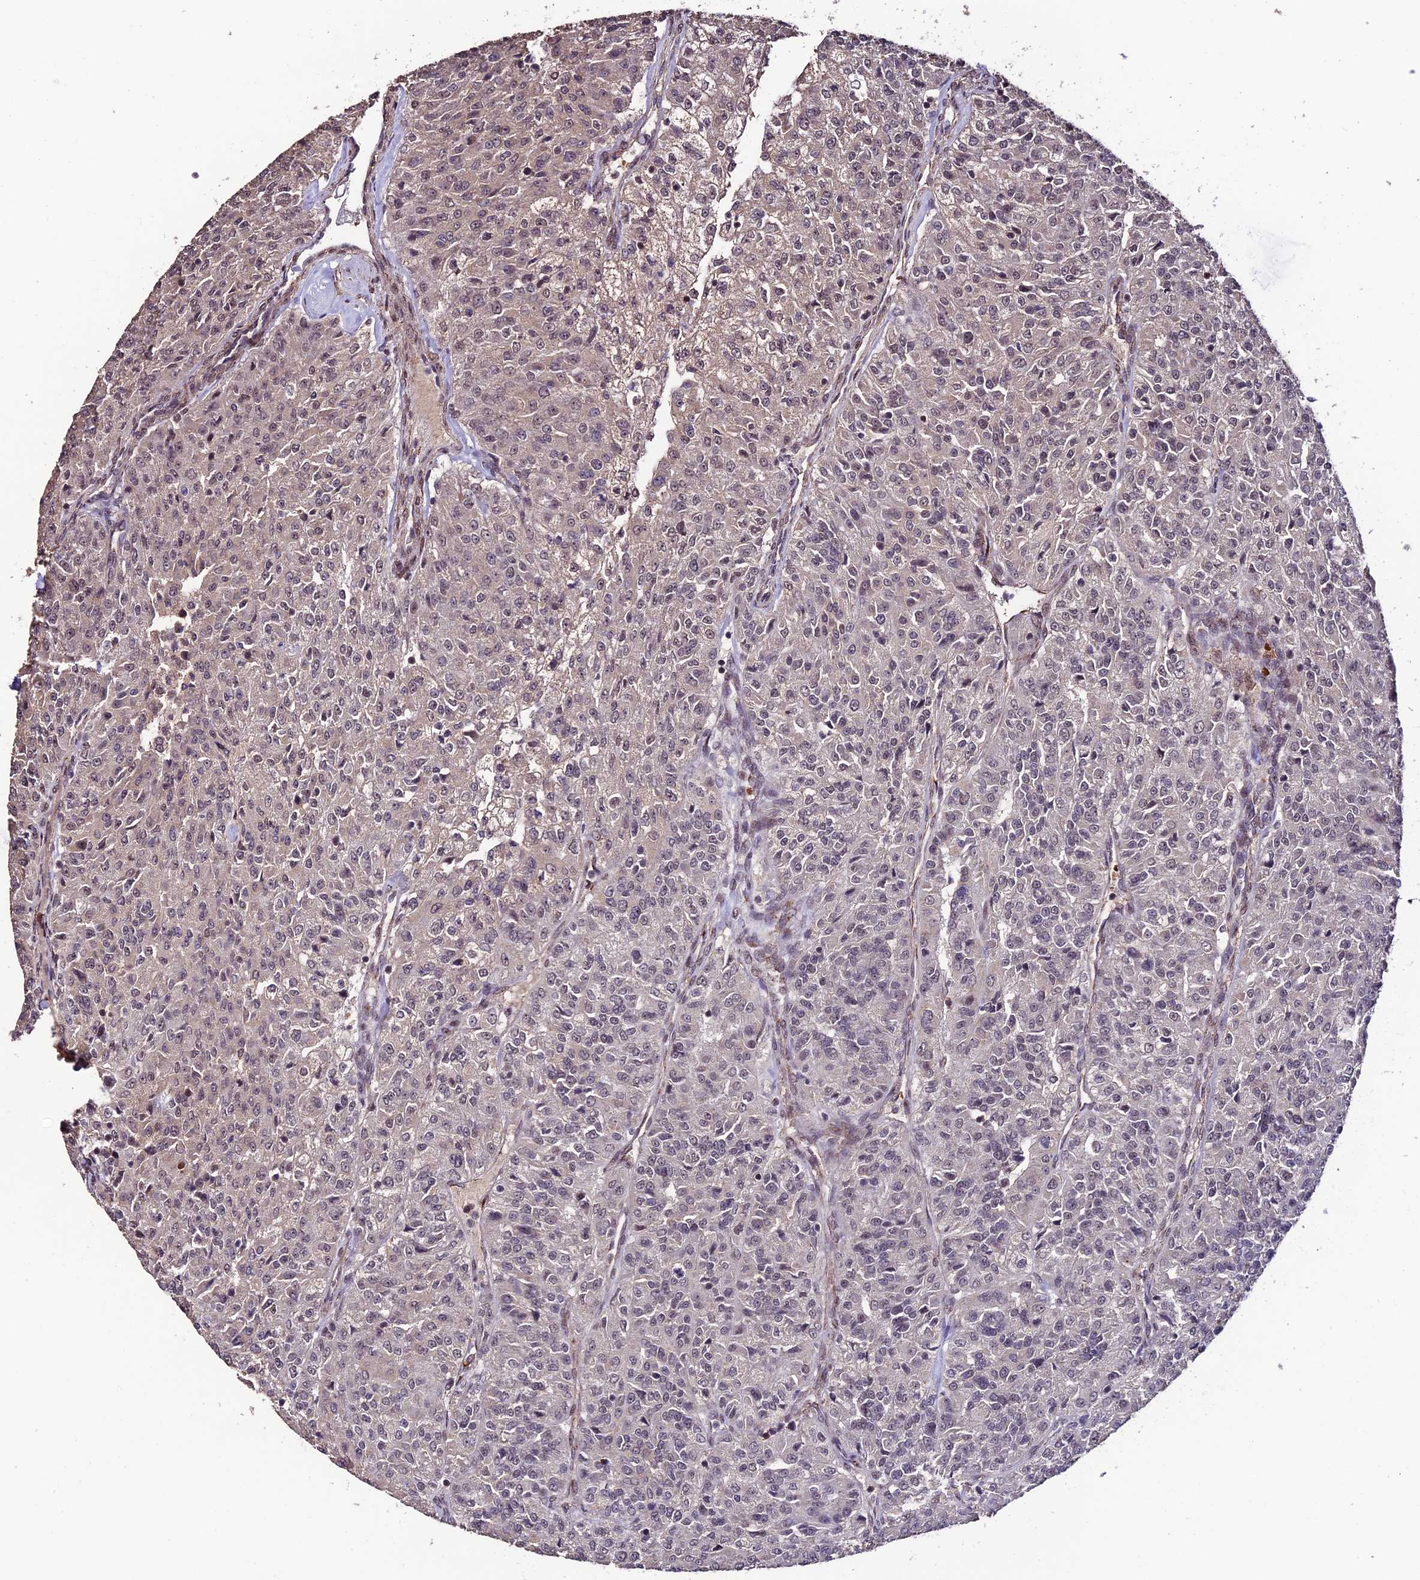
{"staining": {"intensity": "negative", "quantity": "none", "location": "none"}, "tissue": "renal cancer", "cell_type": "Tumor cells", "image_type": "cancer", "snomed": [{"axis": "morphology", "description": "Adenocarcinoma, NOS"}, {"axis": "topography", "description": "Kidney"}], "caption": "Immunohistochemistry (IHC) of renal cancer (adenocarcinoma) reveals no staining in tumor cells.", "gene": "CABIN1", "patient": {"sex": "female", "age": 63}}